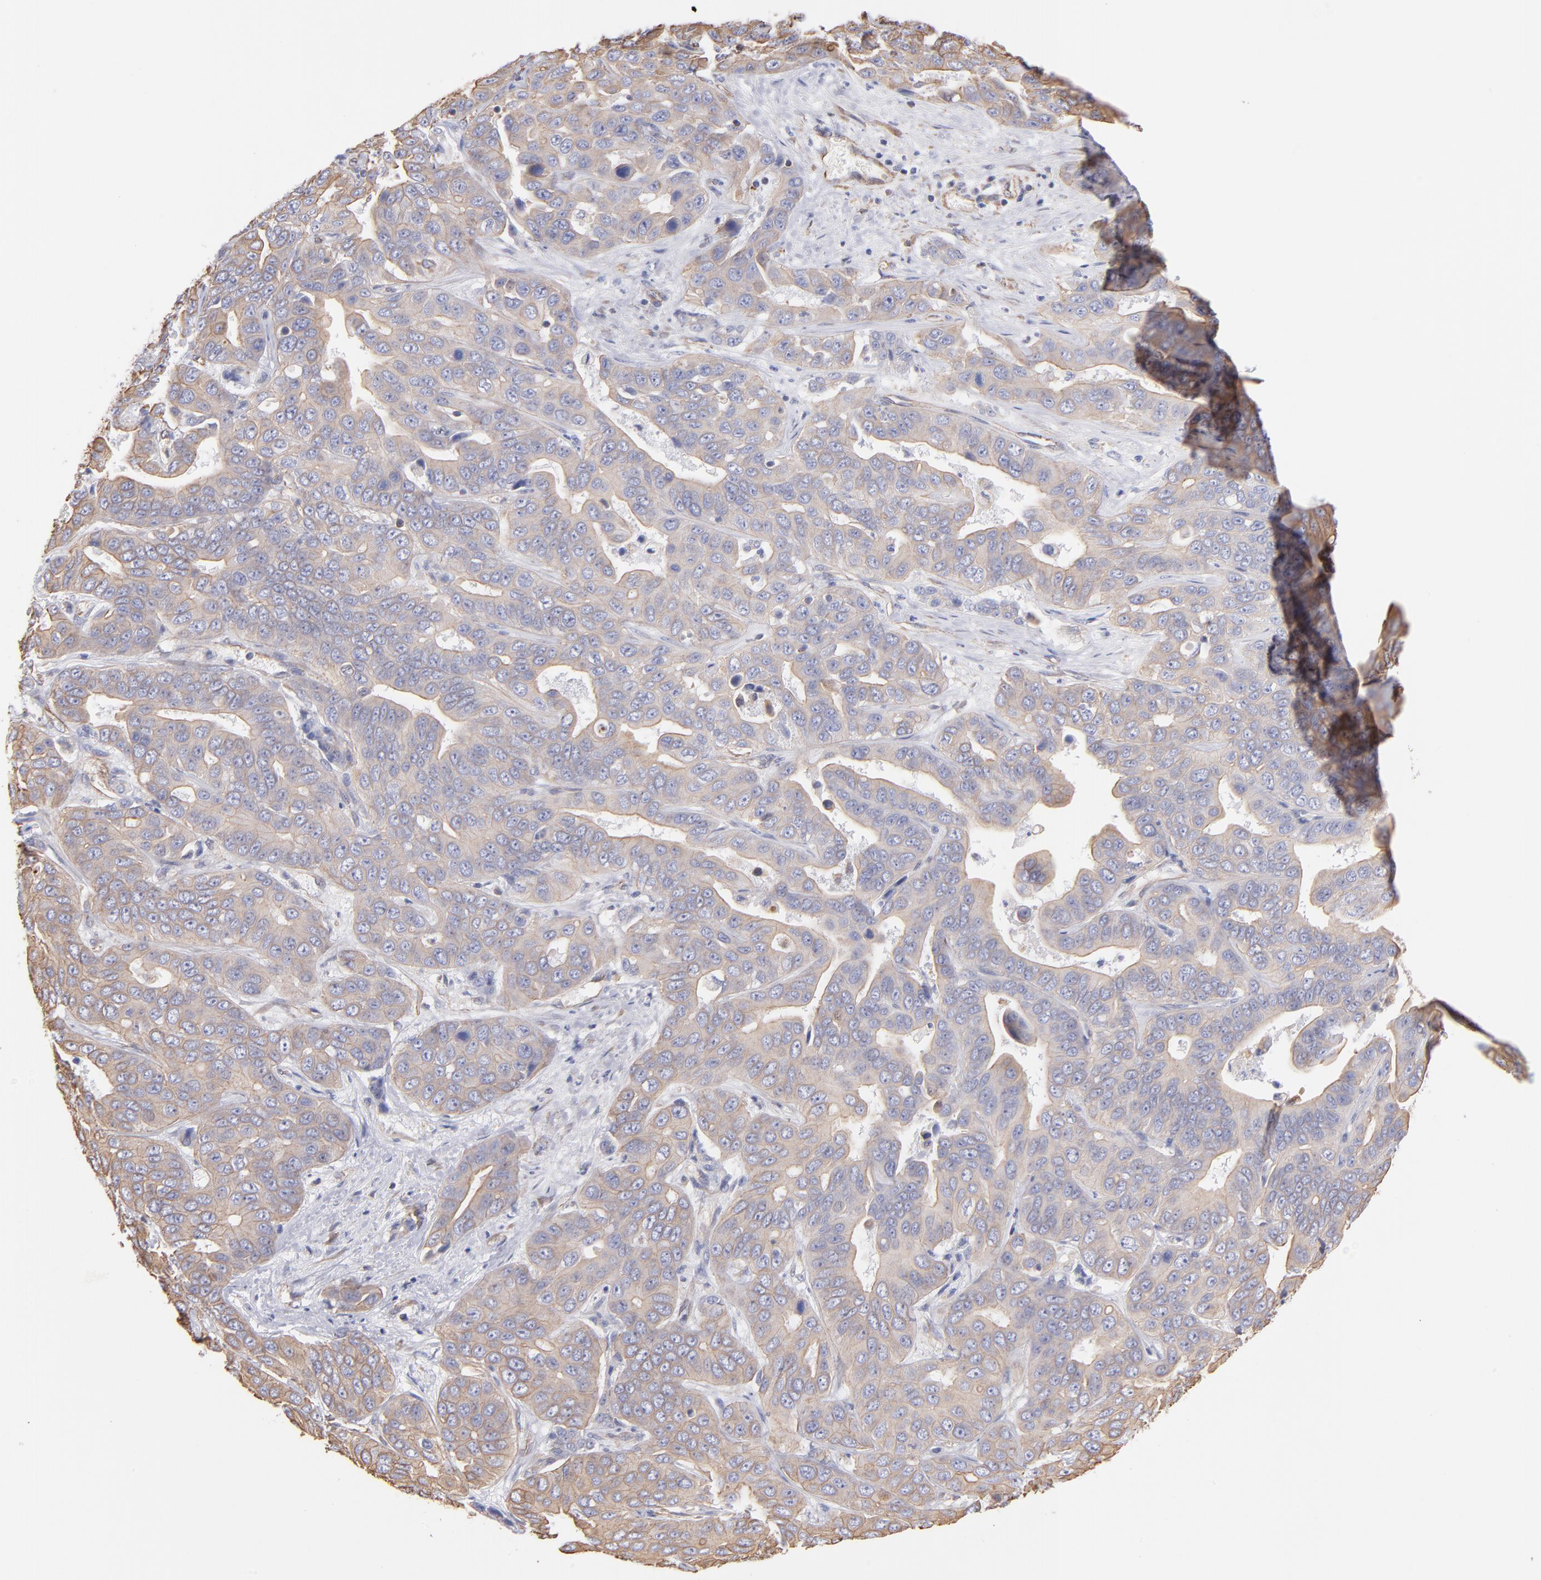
{"staining": {"intensity": "weak", "quantity": "25%-75%", "location": "cytoplasmic/membranous"}, "tissue": "liver cancer", "cell_type": "Tumor cells", "image_type": "cancer", "snomed": [{"axis": "morphology", "description": "Cholangiocarcinoma"}, {"axis": "topography", "description": "Liver"}], "caption": "The histopathology image exhibits staining of cholangiocarcinoma (liver), revealing weak cytoplasmic/membranous protein staining (brown color) within tumor cells.", "gene": "PLEC", "patient": {"sex": "female", "age": 52}}